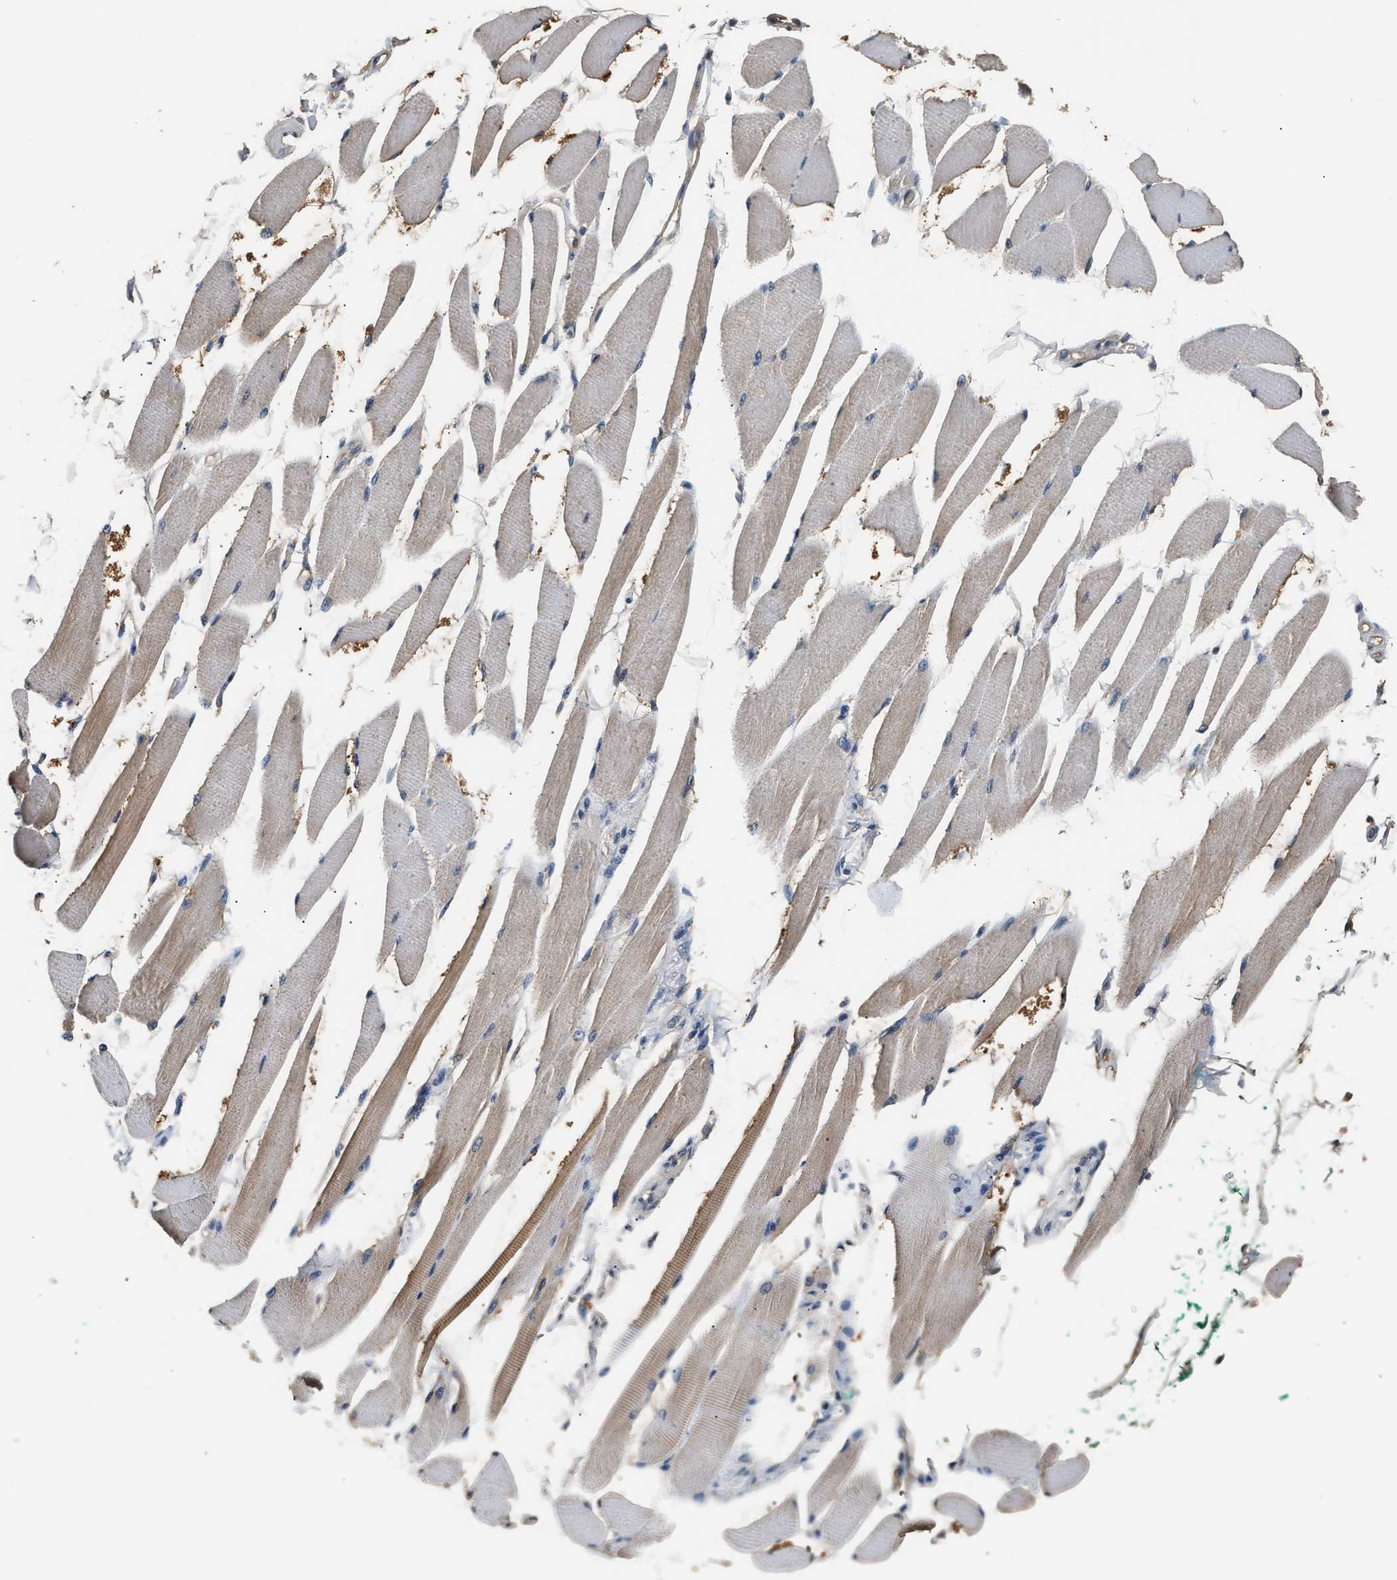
{"staining": {"intensity": "weak", "quantity": "<25%", "location": "cytoplasmic/membranous"}, "tissue": "skeletal muscle", "cell_type": "Myocytes", "image_type": "normal", "snomed": [{"axis": "morphology", "description": "Normal tissue, NOS"}, {"axis": "topography", "description": "Skeletal muscle"}, {"axis": "topography", "description": "Peripheral nerve tissue"}], "caption": "Myocytes are negative for protein expression in normal human skeletal muscle. (DAB (3,3'-diaminobenzidine) immunohistochemistry (IHC), high magnification).", "gene": "GPI", "patient": {"sex": "female", "age": 84}}